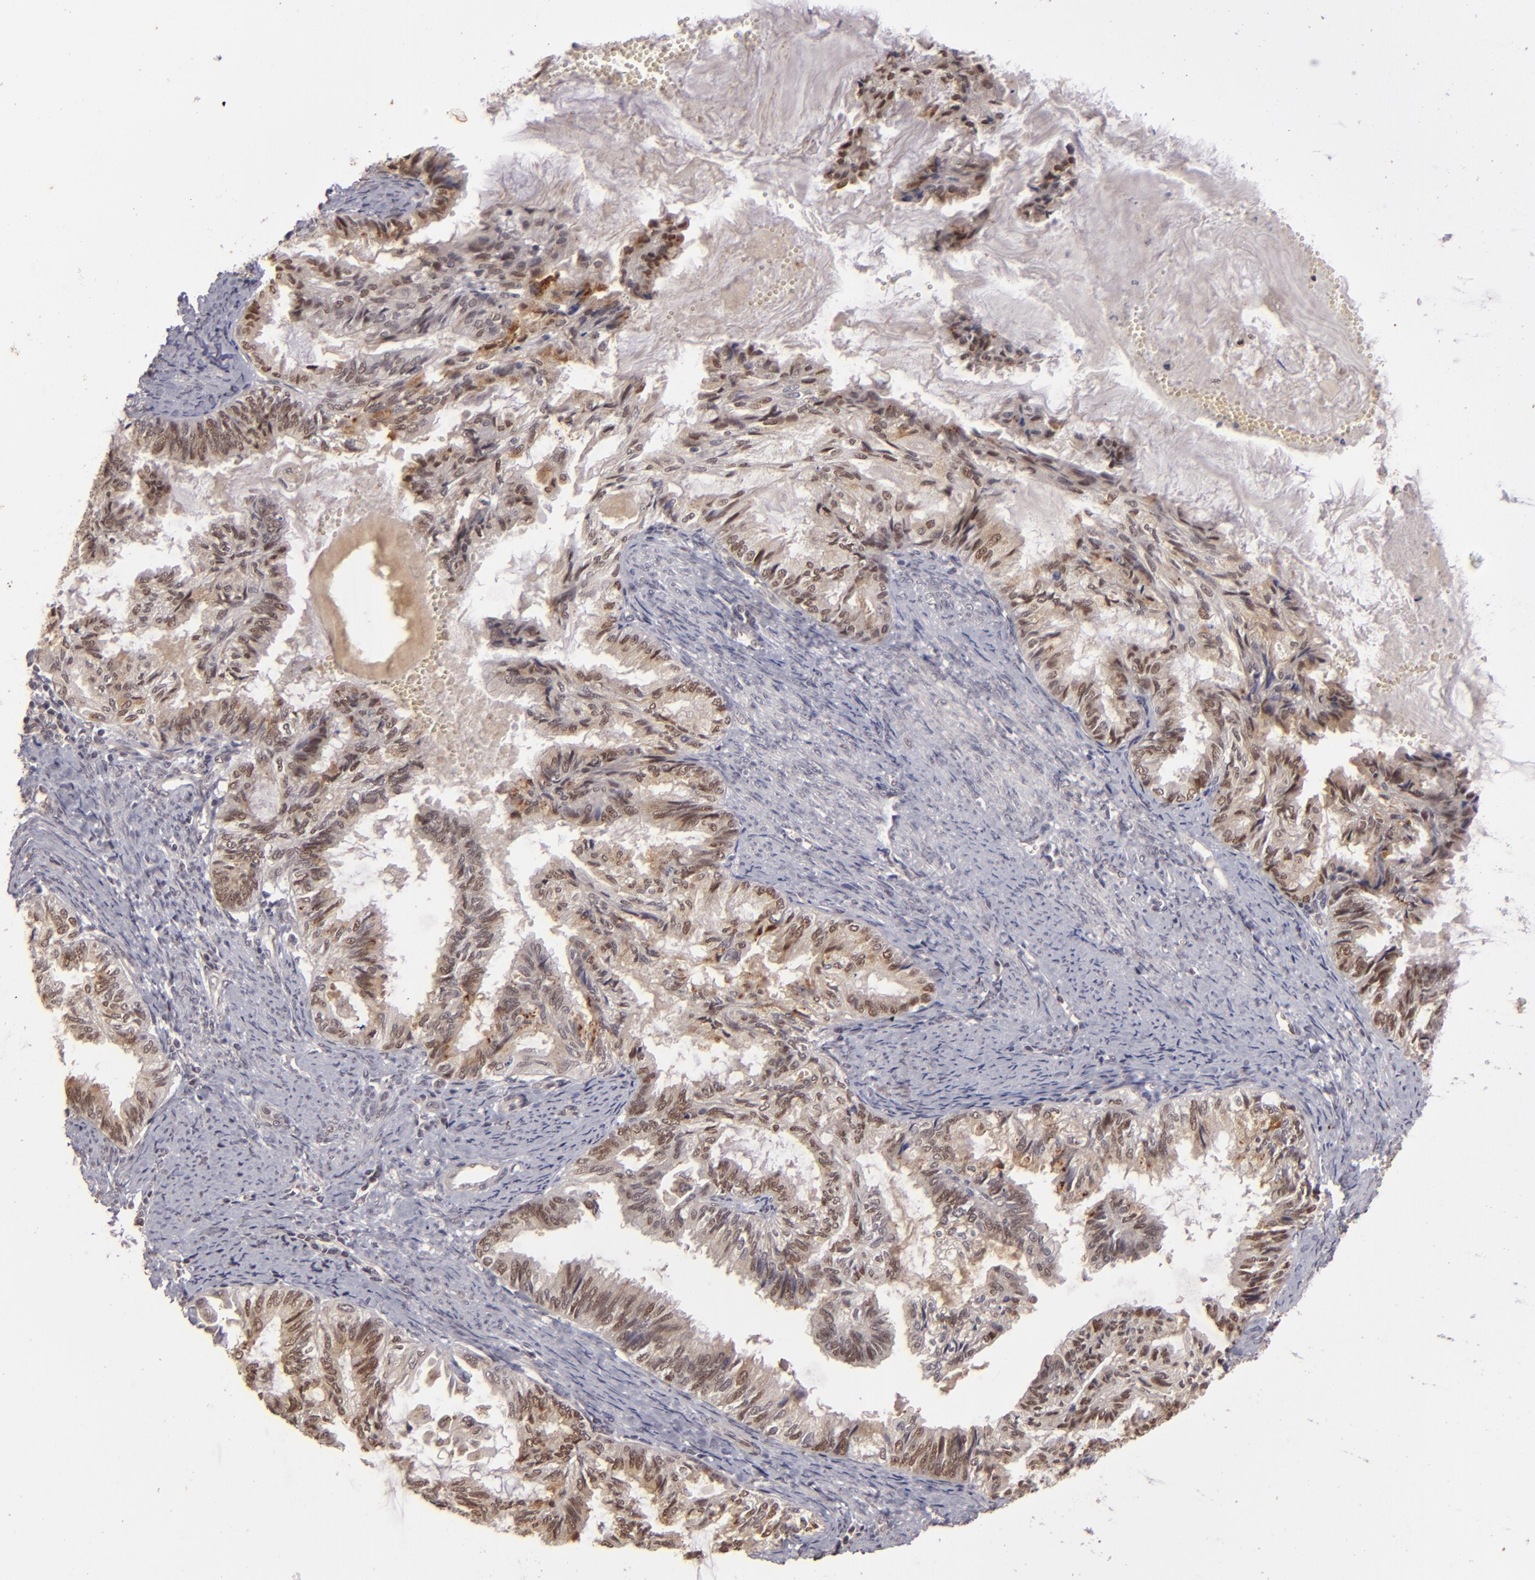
{"staining": {"intensity": "moderate", "quantity": "25%-75%", "location": "cytoplasmic/membranous"}, "tissue": "endometrial cancer", "cell_type": "Tumor cells", "image_type": "cancer", "snomed": [{"axis": "morphology", "description": "Adenocarcinoma, NOS"}, {"axis": "topography", "description": "Endometrium"}], "caption": "Endometrial cancer (adenocarcinoma) stained with IHC shows moderate cytoplasmic/membranous expression in approximately 25%-75% of tumor cells. The protein is stained brown, and the nuclei are stained in blue (DAB (3,3'-diaminobenzidine) IHC with brightfield microscopy, high magnification).", "gene": "DFFA", "patient": {"sex": "female", "age": 86}}